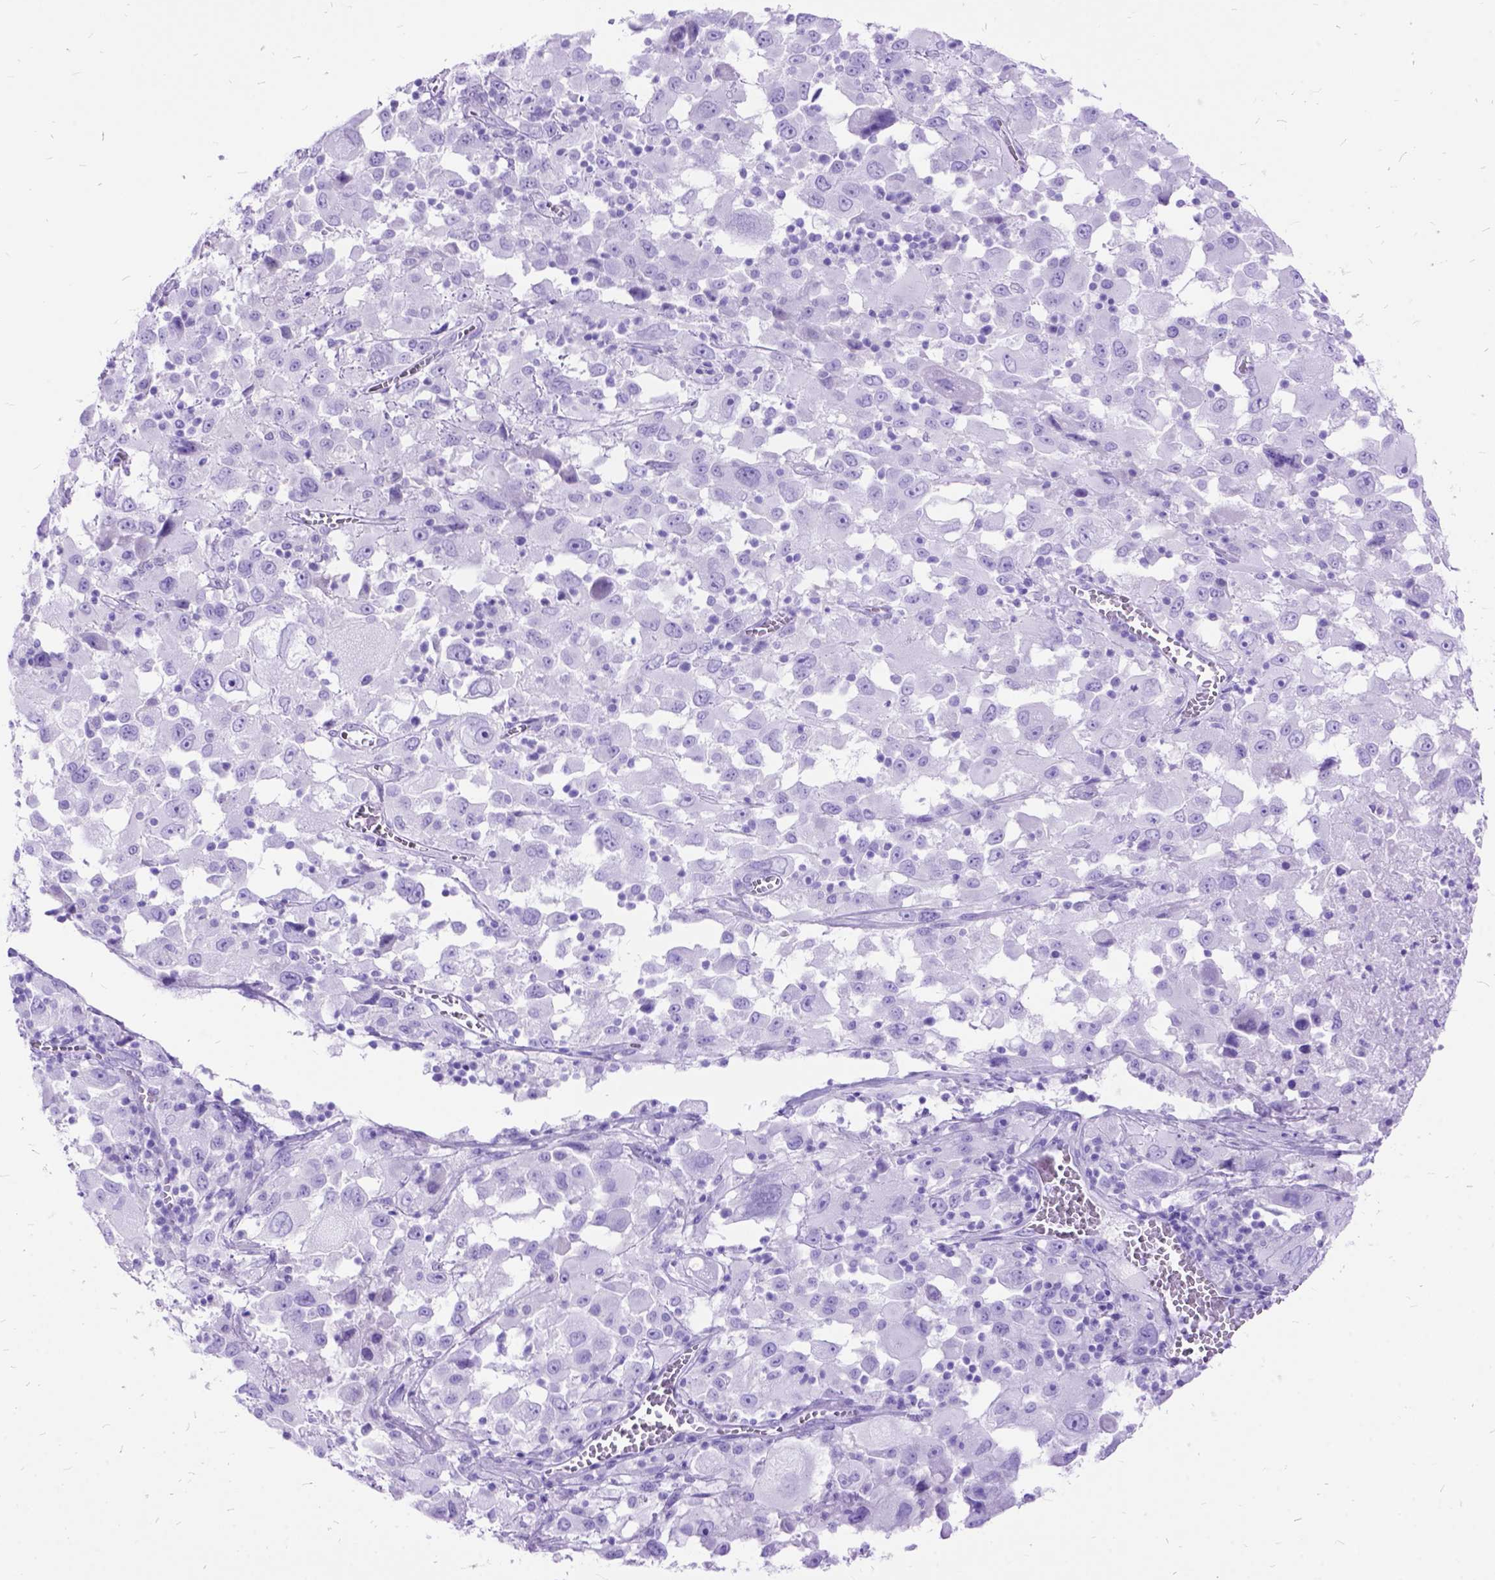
{"staining": {"intensity": "negative", "quantity": "none", "location": "none"}, "tissue": "melanoma", "cell_type": "Tumor cells", "image_type": "cancer", "snomed": [{"axis": "morphology", "description": "Malignant melanoma, Metastatic site"}, {"axis": "topography", "description": "Soft tissue"}], "caption": "Tumor cells show no significant staining in malignant melanoma (metastatic site).", "gene": "DNAH2", "patient": {"sex": "male", "age": 50}}